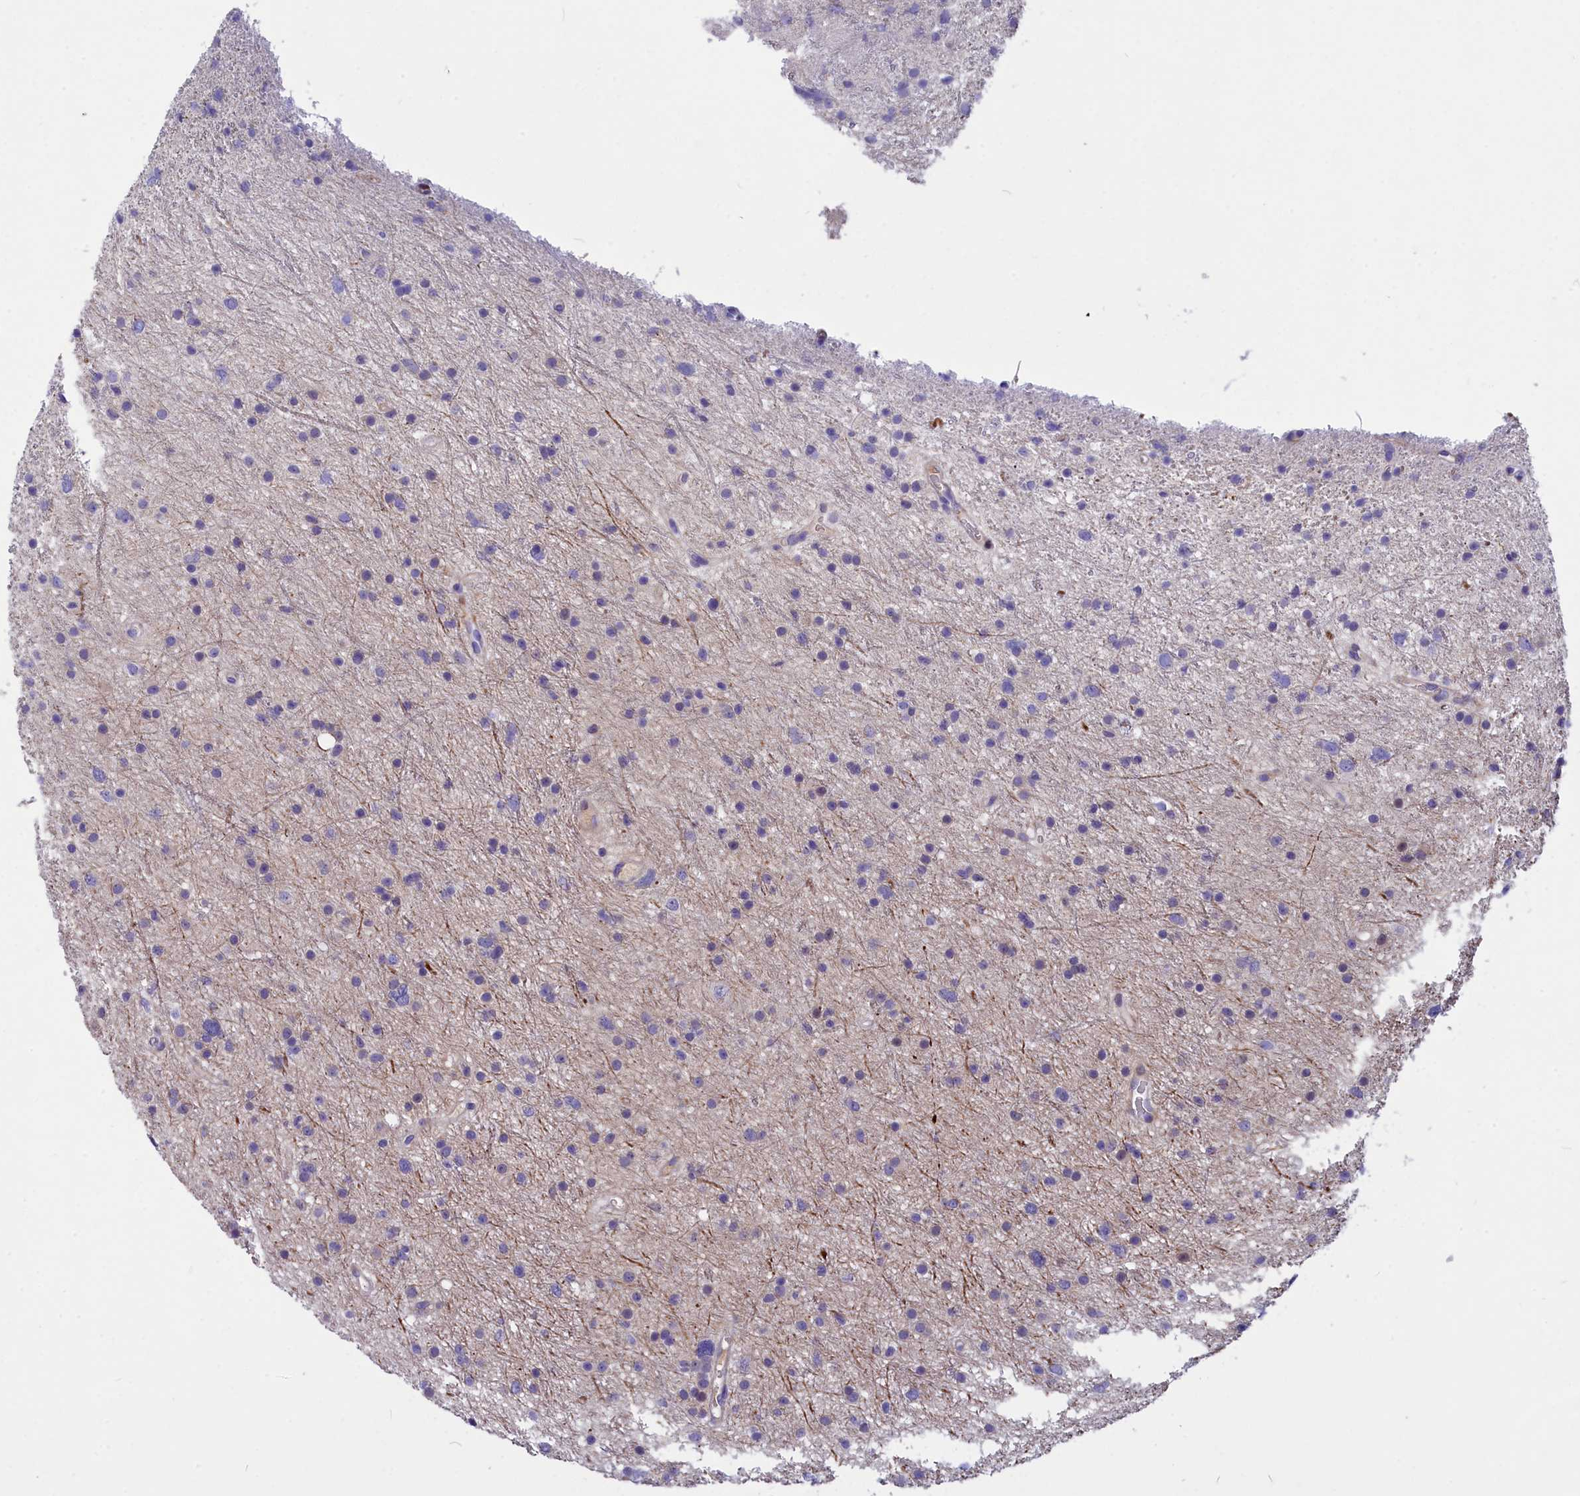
{"staining": {"intensity": "negative", "quantity": "none", "location": "none"}, "tissue": "glioma", "cell_type": "Tumor cells", "image_type": "cancer", "snomed": [{"axis": "morphology", "description": "Glioma, malignant, Low grade"}, {"axis": "topography", "description": "Cerebral cortex"}], "caption": "DAB immunohistochemical staining of human low-grade glioma (malignant) displays no significant expression in tumor cells.", "gene": "NKPD1", "patient": {"sex": "female", "age": 39}}